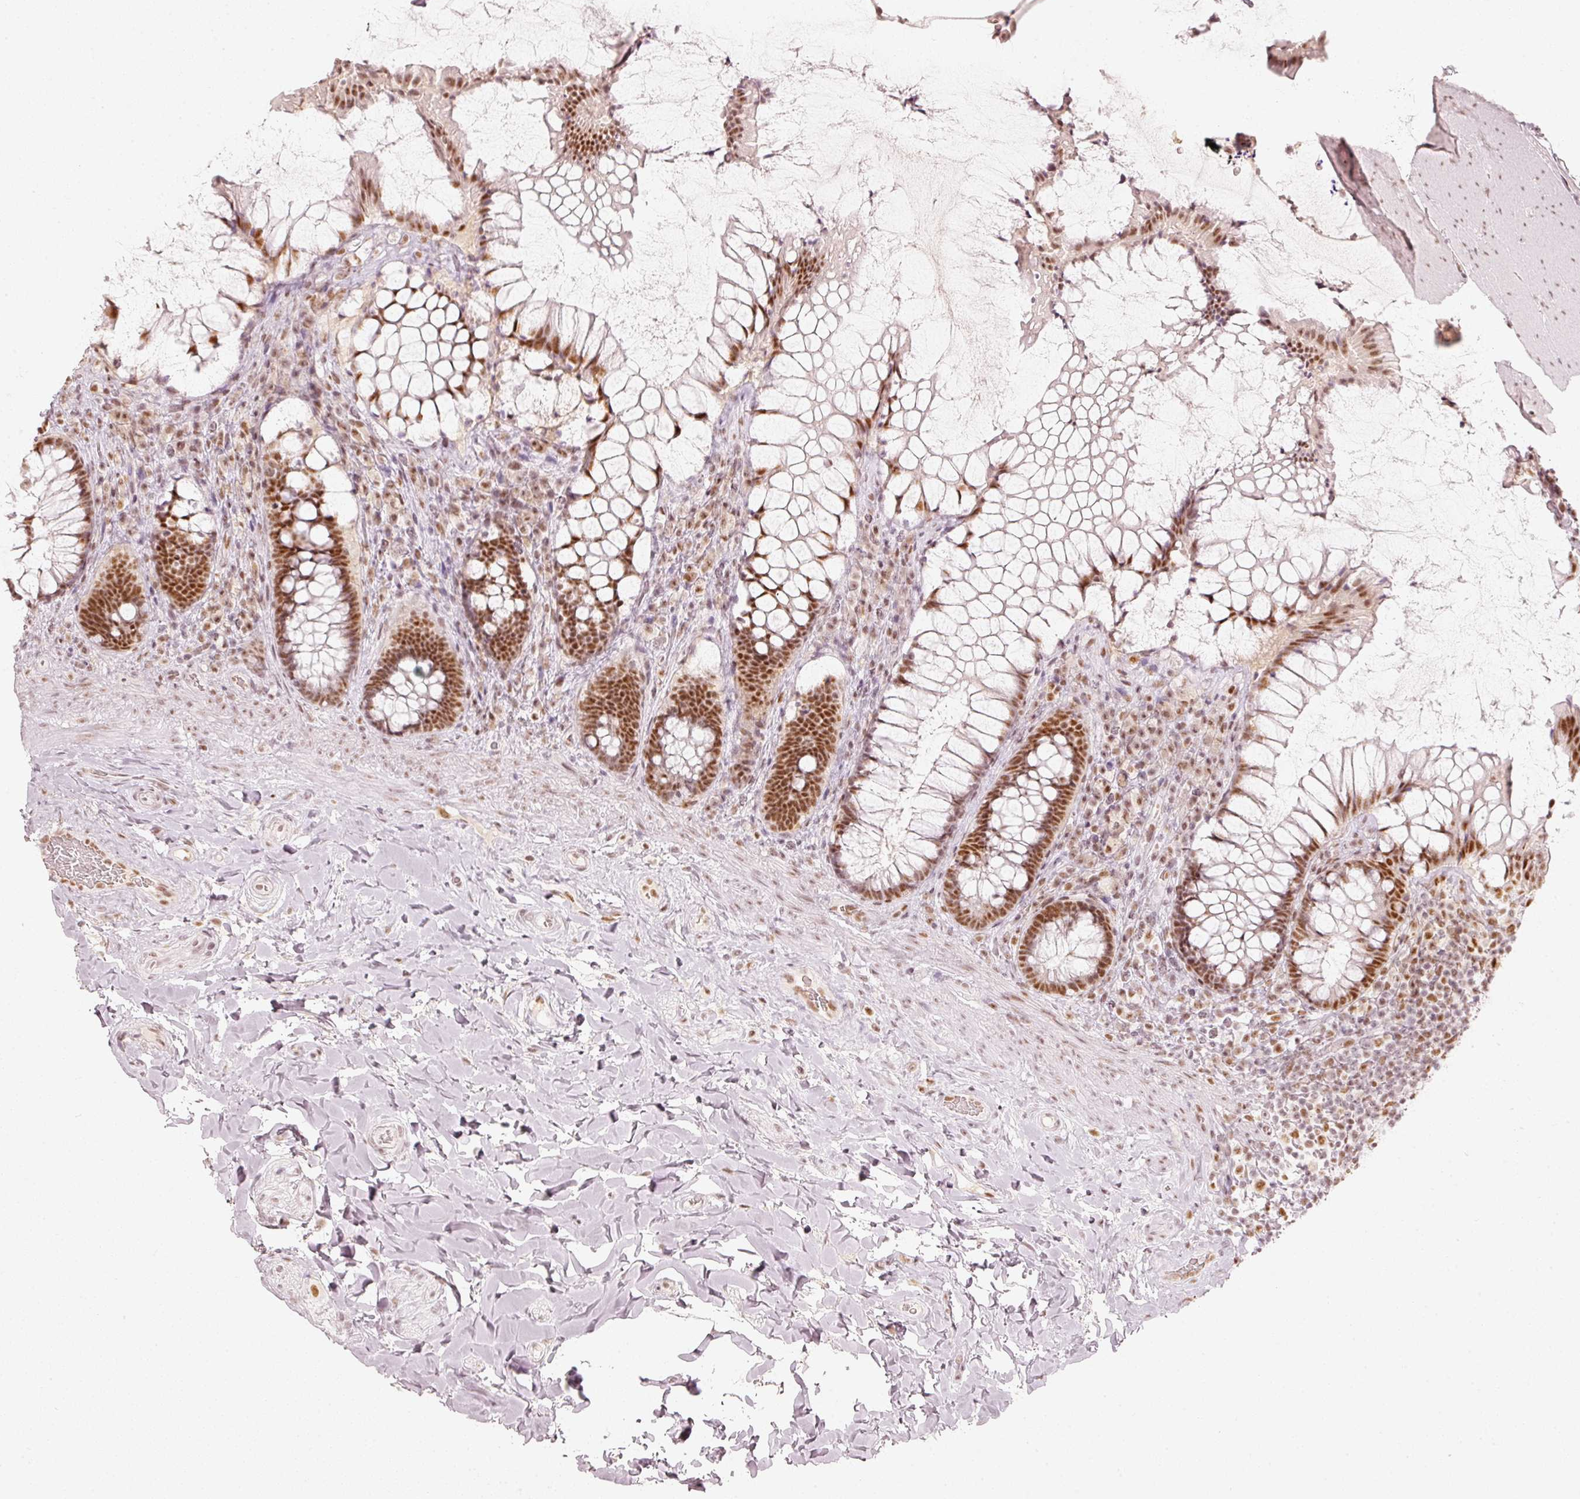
{"staining": {"intensity": "strong", "quantity": ">75%", "location": "nuclear"}, "tissue": "rectum", "cell_type": "Glandular cells", "image_type": "normal", "snomed": [{"axis": "morphology", "description": "Normal tissue, NOS"}, {"axis": "topography", "description": "Rectum"}], "caption": "DAB (3,3'-diaminobenzidine) immunohistochemical staining of unremarkable human rectum reveals strong nuclear protein staining in approximately >75% of glandular cells. (DAB IHC with brightfield microscopy, high magnification).", "gene": "PPP1R10", "patient": {"sex": "female", "age": 58}}